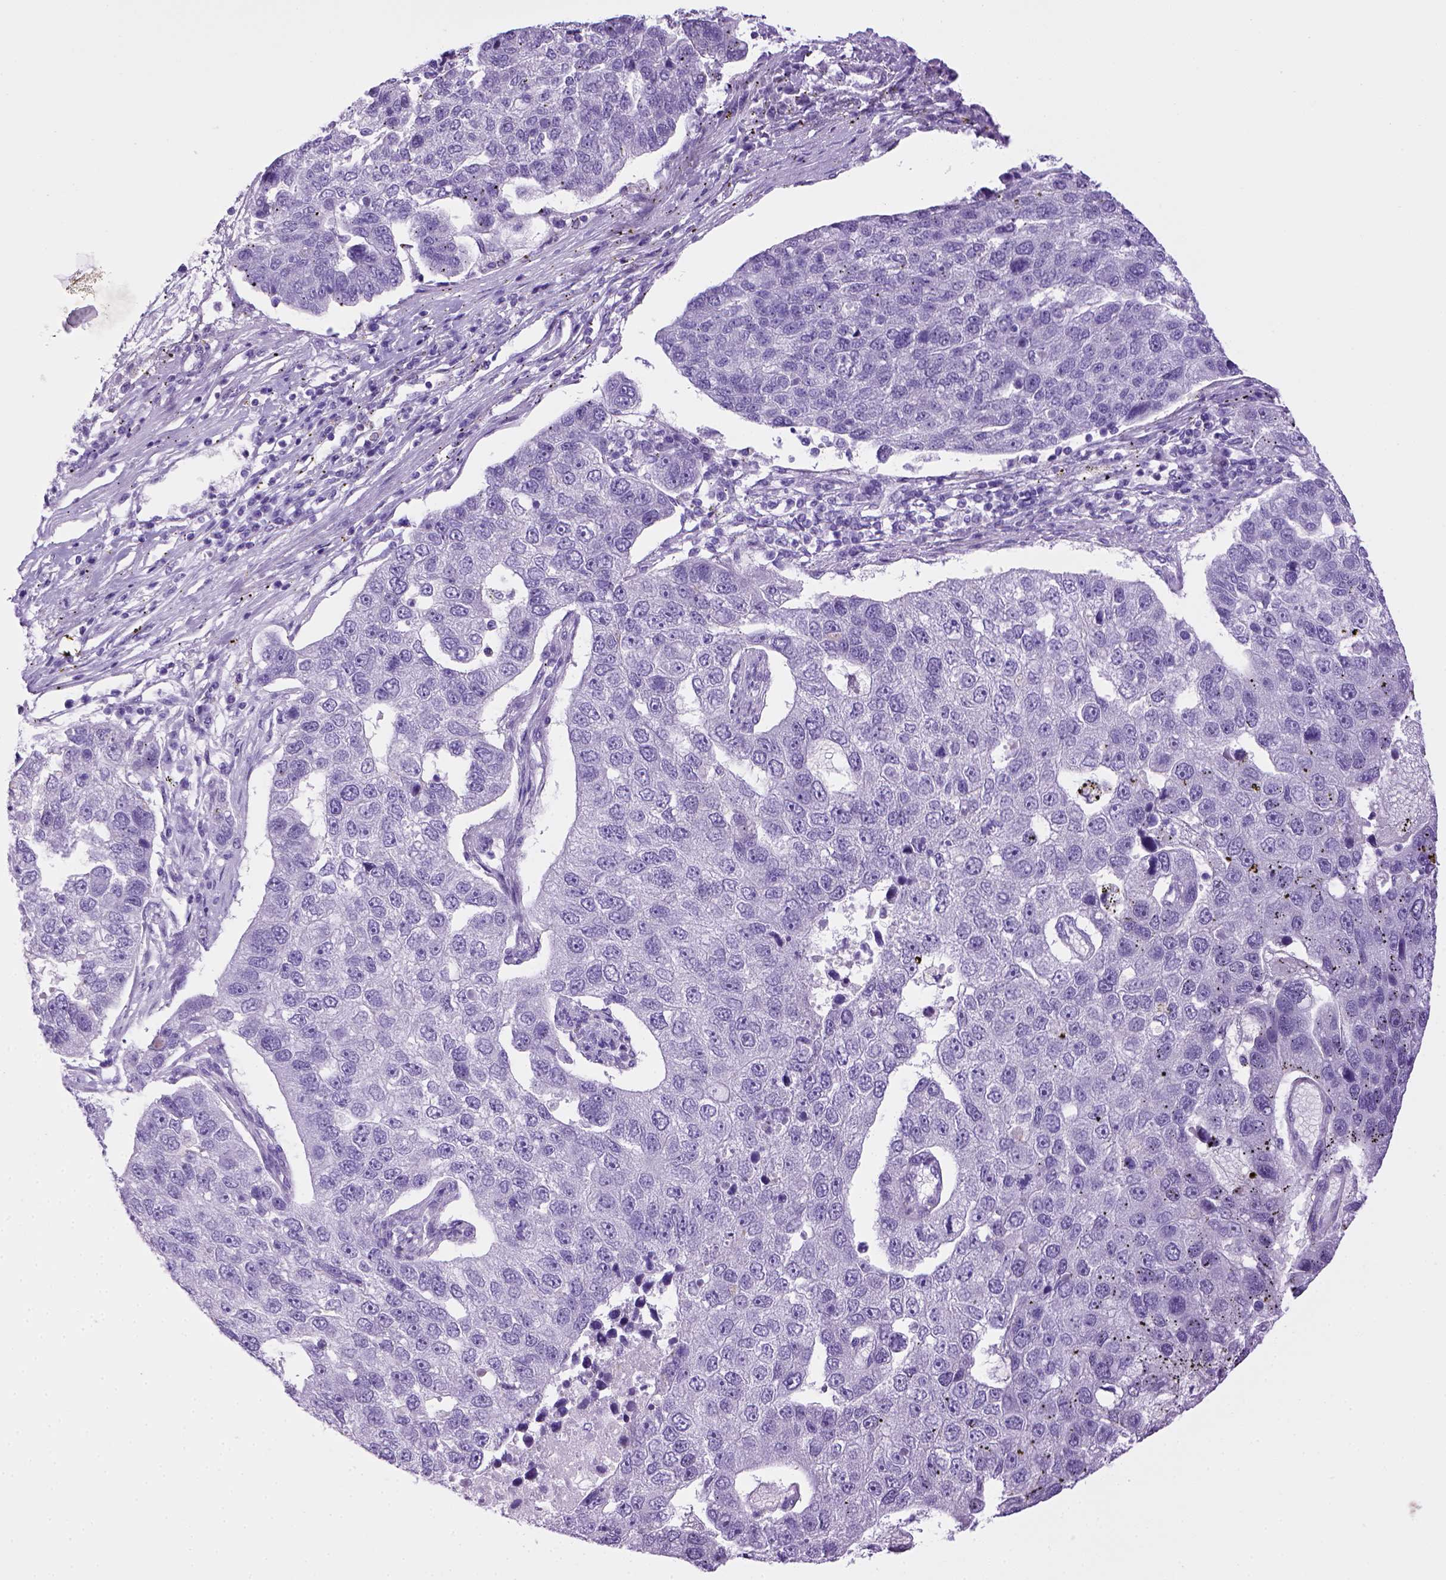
{"staining": {"intensity": "negative", "quantity": "none", "location": "none"}, "tissue": "pancreatic cancer", "cell_type": "Tumor cells", "image_type": "cancer", "snomed": [{"axis": "morphology", "description": "Adenocarcinoma, NOS"}, {"axis": "topography", "description": "Pancreas"}], "caption": "Immunohistochemistry of adenocarcinoma (pancreatic) displays no expression in tumor cells.", "gene": "SGCG", "patient": {"sex": "female", "age": 61}}